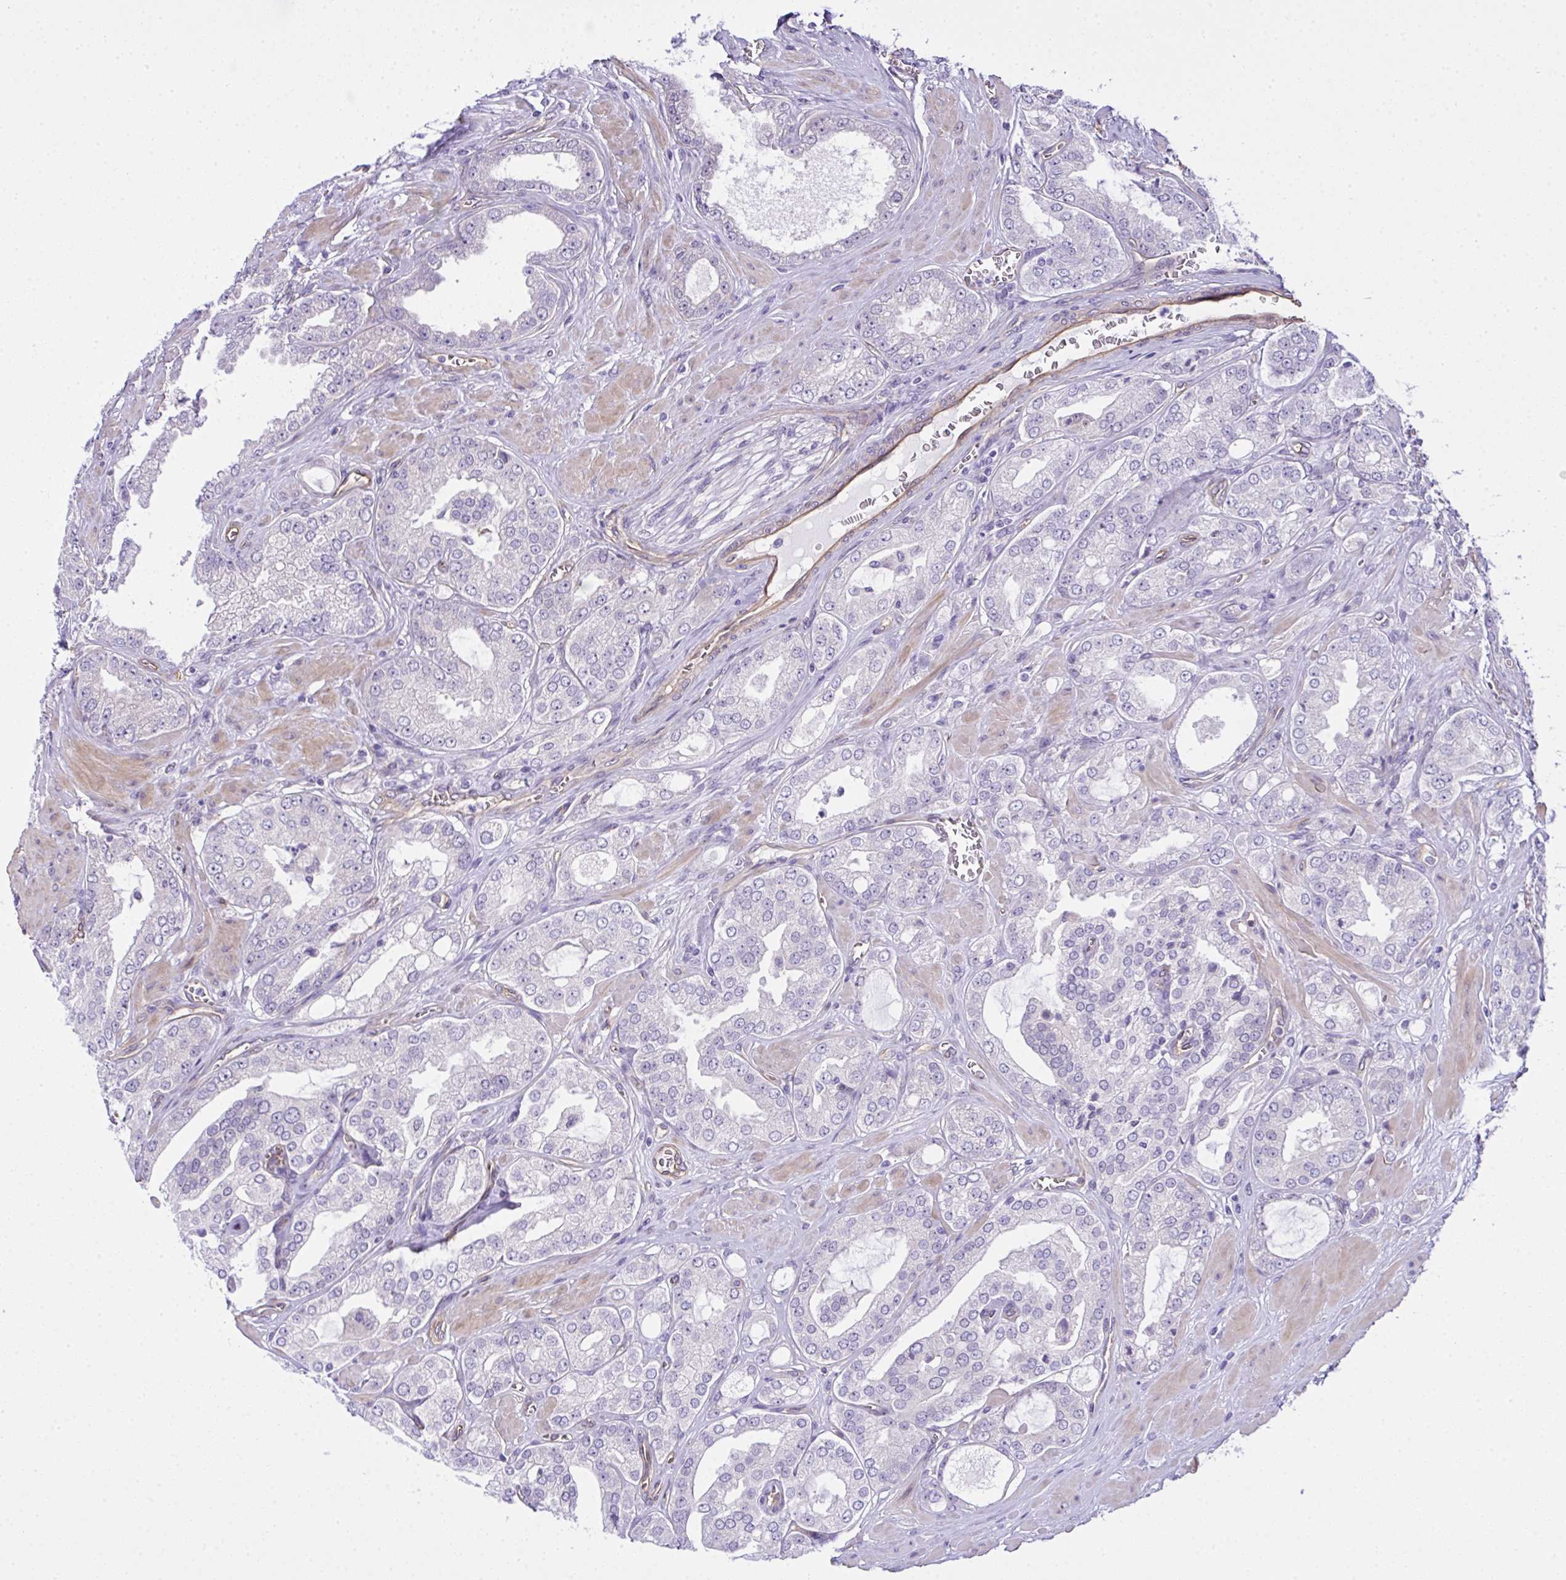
{"staining": {"intensity": "negative", "quantity": "none", "location": "none"}, "tissue": "prostate cancer", "cell_type": "Tumor cells", "image_type": "cancer", "snomed": [{"axis": "morphology", "description": "Adenocarcinoma, High grade"}, {"axis": "topography", "description": "Prostate"}], "caption": "The immunohistochemistry (IHC) image has no significant expression in tumor cells of prostate adenocarcinoma (high-grade) tissue.", "gene": "RSKR", "patient": {"sex": "male", "age": 66}}